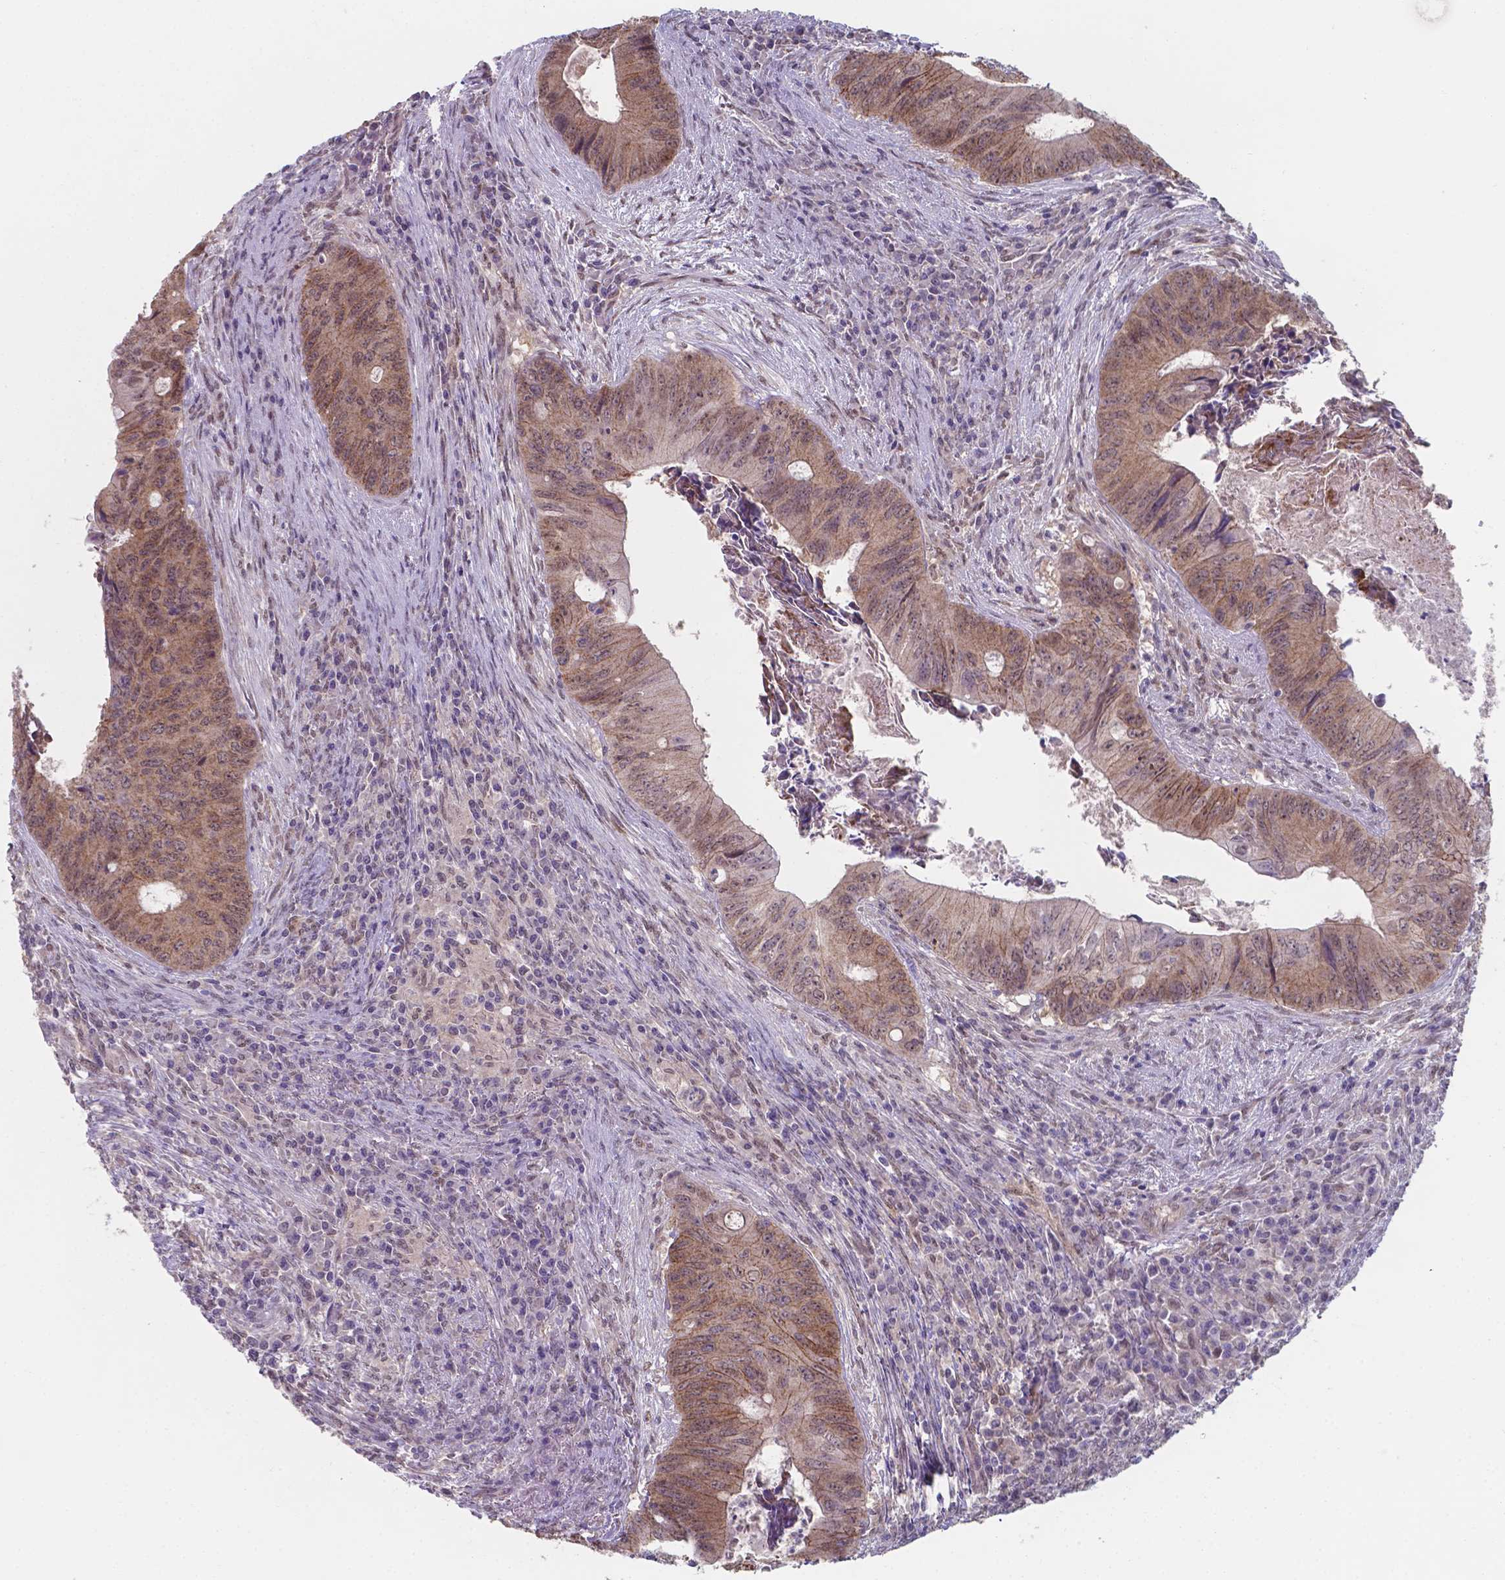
{"staining": {"intensity": "weak", "quantity": "25%-75%", "location": "cytoplasmic/membranous,nuclear"}, "tissue": "colorectal cancer", "cell_type": "Tumor cells", "image_type": "cancer", "snomed": [{"axis": "morphology", "description": "Adenocarcinoma, NOS"}, {"axis": "topography", "description": "Colon"}], "caption": "Colorectal cancer stained with immunohistochemistry (IHC) demonstrates weak cytoplasmic/membranous and nuclear staining in approximately 25%-75% of tumor cells. (Brightfield microscopy of DAB IHC at high magnification).", "gene": "UBE2E2", "patient": {"sex": "female", "age": 74}}